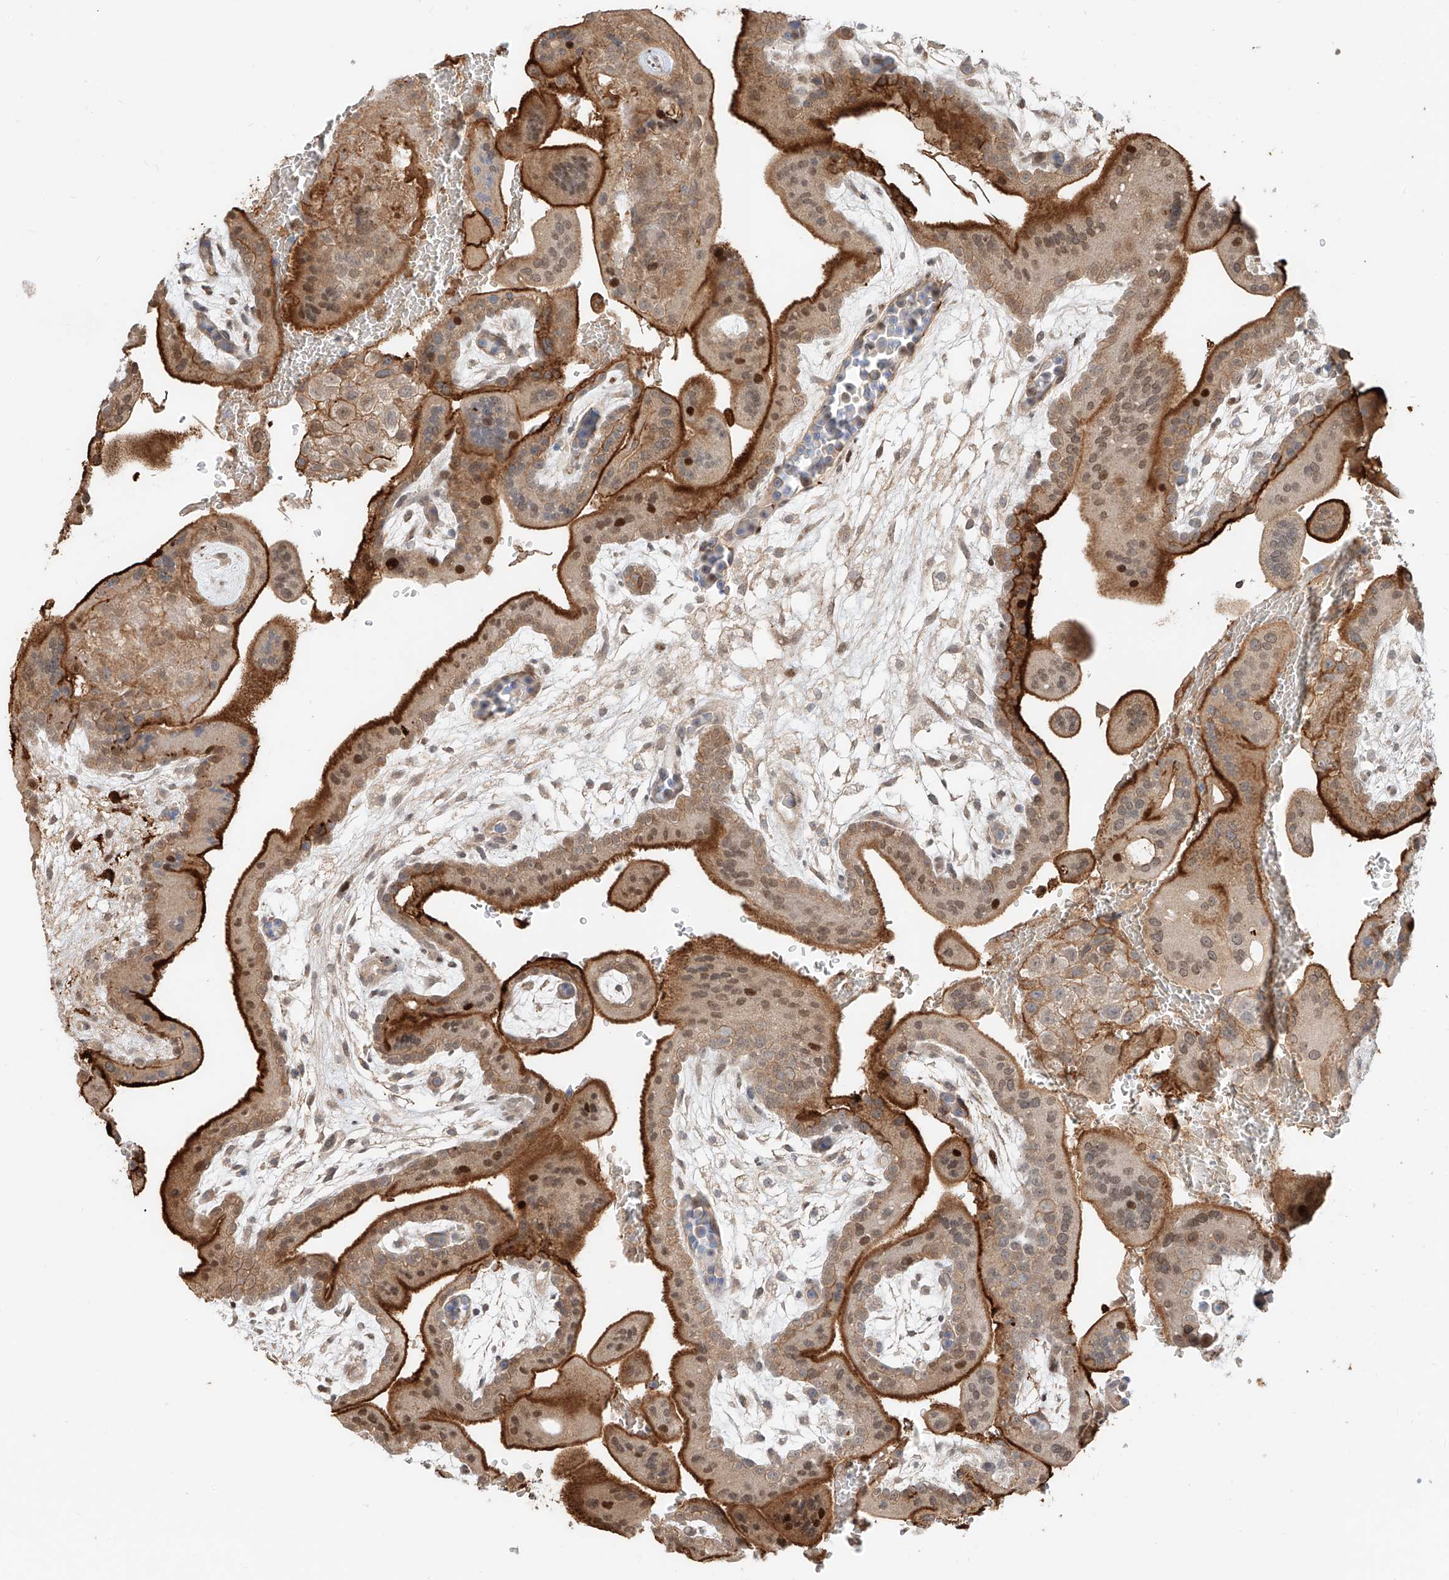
{"staining": {"intensity": "moderate", "quantity": ">75%", "location": "cytoplasmic/membranous,nuclear"}, "tissue": "placenta", "cell_type": "Decidual cells", "image_type": "normal", "snomed": [{"axis": "morphology", "description": "Normal tissue, NOS"}, {"axis": "topography", "description": "Placenta"}], "caption": "Immunohistochemistry of normal human placenta displays medium levels of moderate cytoplasmic/membranous,nuclear expression in about >75% of decidual cells. (Stains: DAB in brown, nuclei in blue, Microscopy: brightfield microscopy at high magnification).", "gene": "CEP162", "patient": {"sex": "female", "age": 35}}